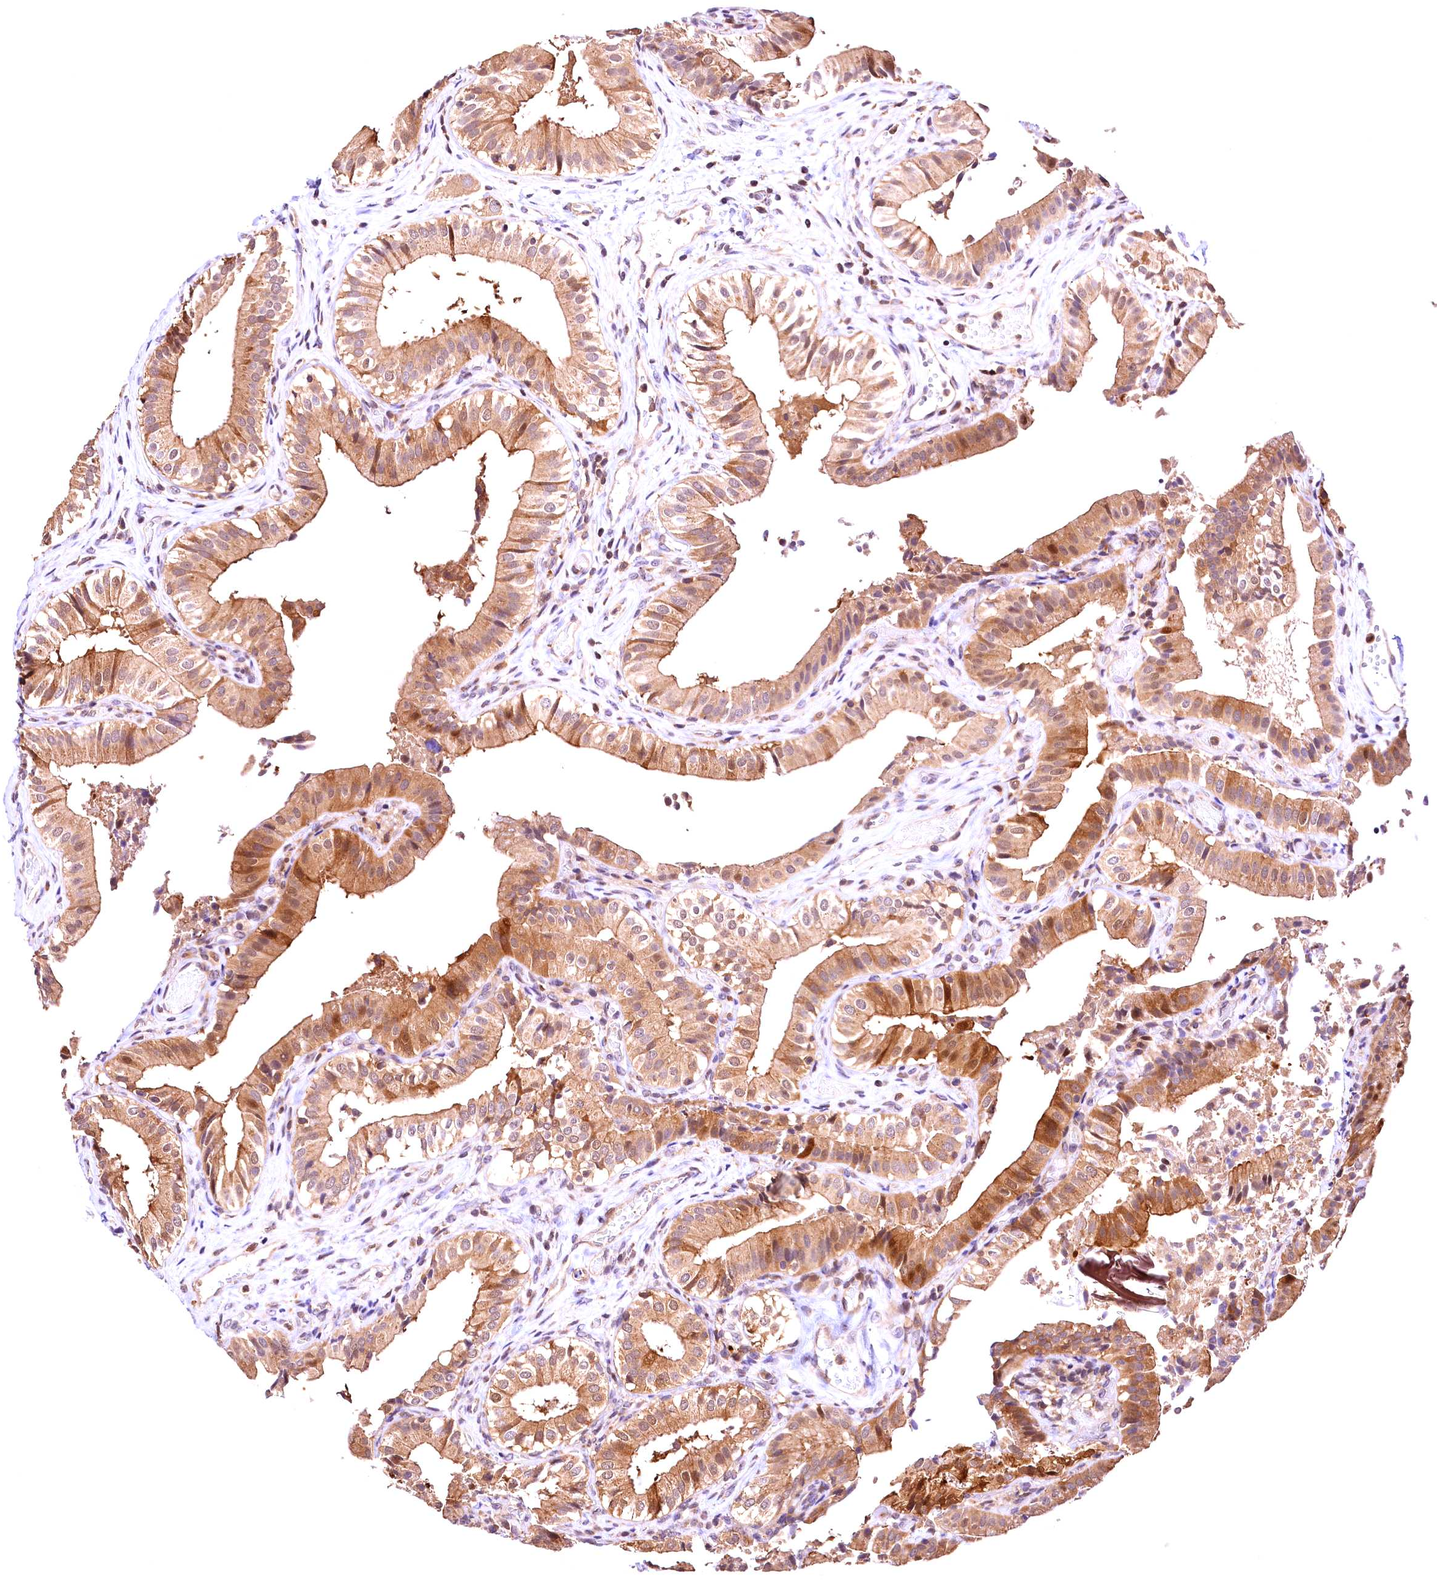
{"staining": {"intensity": "moderate", "quantity": ">75%", "location": "cytoplasmic/membranous"}, "tissue": "gallbladder", "cell_type": "Glandular cells", "image_type": "normal", "snomed": [{"axis": "morphology", "description": "Normal tissue, NOS"}, {"axis": "topography", "description": "Gallbladder"}], "caption": "Immunohistochemistry staining of benign gallbladder, which shows medium levels of moderate cytoplasmic/membranous positivity in approximately >75% of glandular cells indicating moderate cytoplasmic/membranous protein expression. The staining was performed using DAB (3,3'-diaminobenzidine) (brown) for protein detection and nuclei were counterstained in hematoxylin (blue).", "gene": "CHORDC1", "patient": {"sex": "female", "age": 47}}